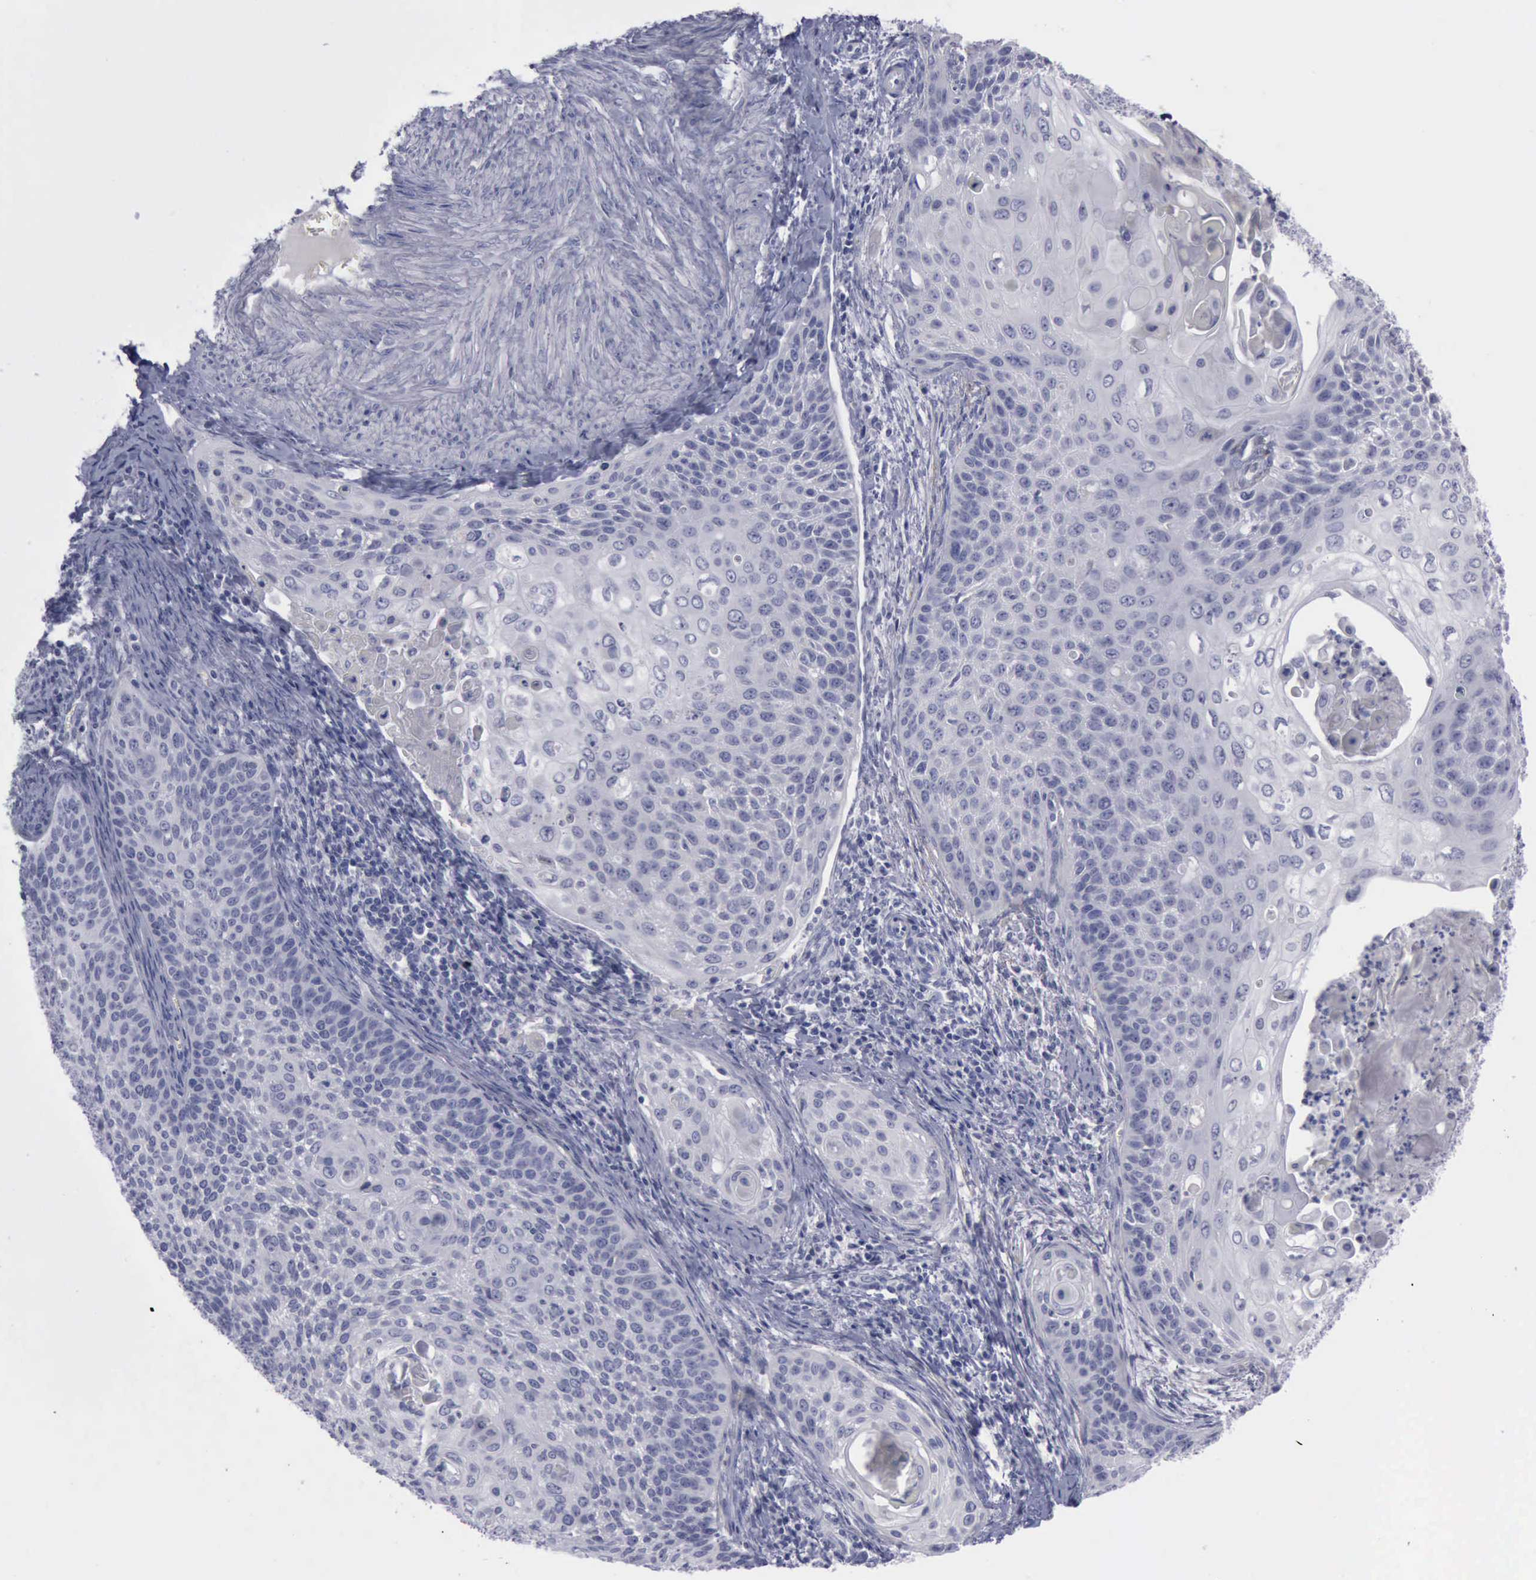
{"staining": {"intensity": "negative", "quantity": "none", "location": "none"}, "tissue": "cervical cancer", "cell_type": "Tumor cells", "image_type": "cancer", "snomed": [{"axis": "morphology", "description": "Squamous cell carcinoma, NOS"}, {"axis": "topography", "description": "Cervix"}], "caption": "This is an IHC image of squamous cell carcinoma (cervical). There is no expression in tumor cells.", "gene": "CDH2", "patient": {"sex": "female", "age": 33}}